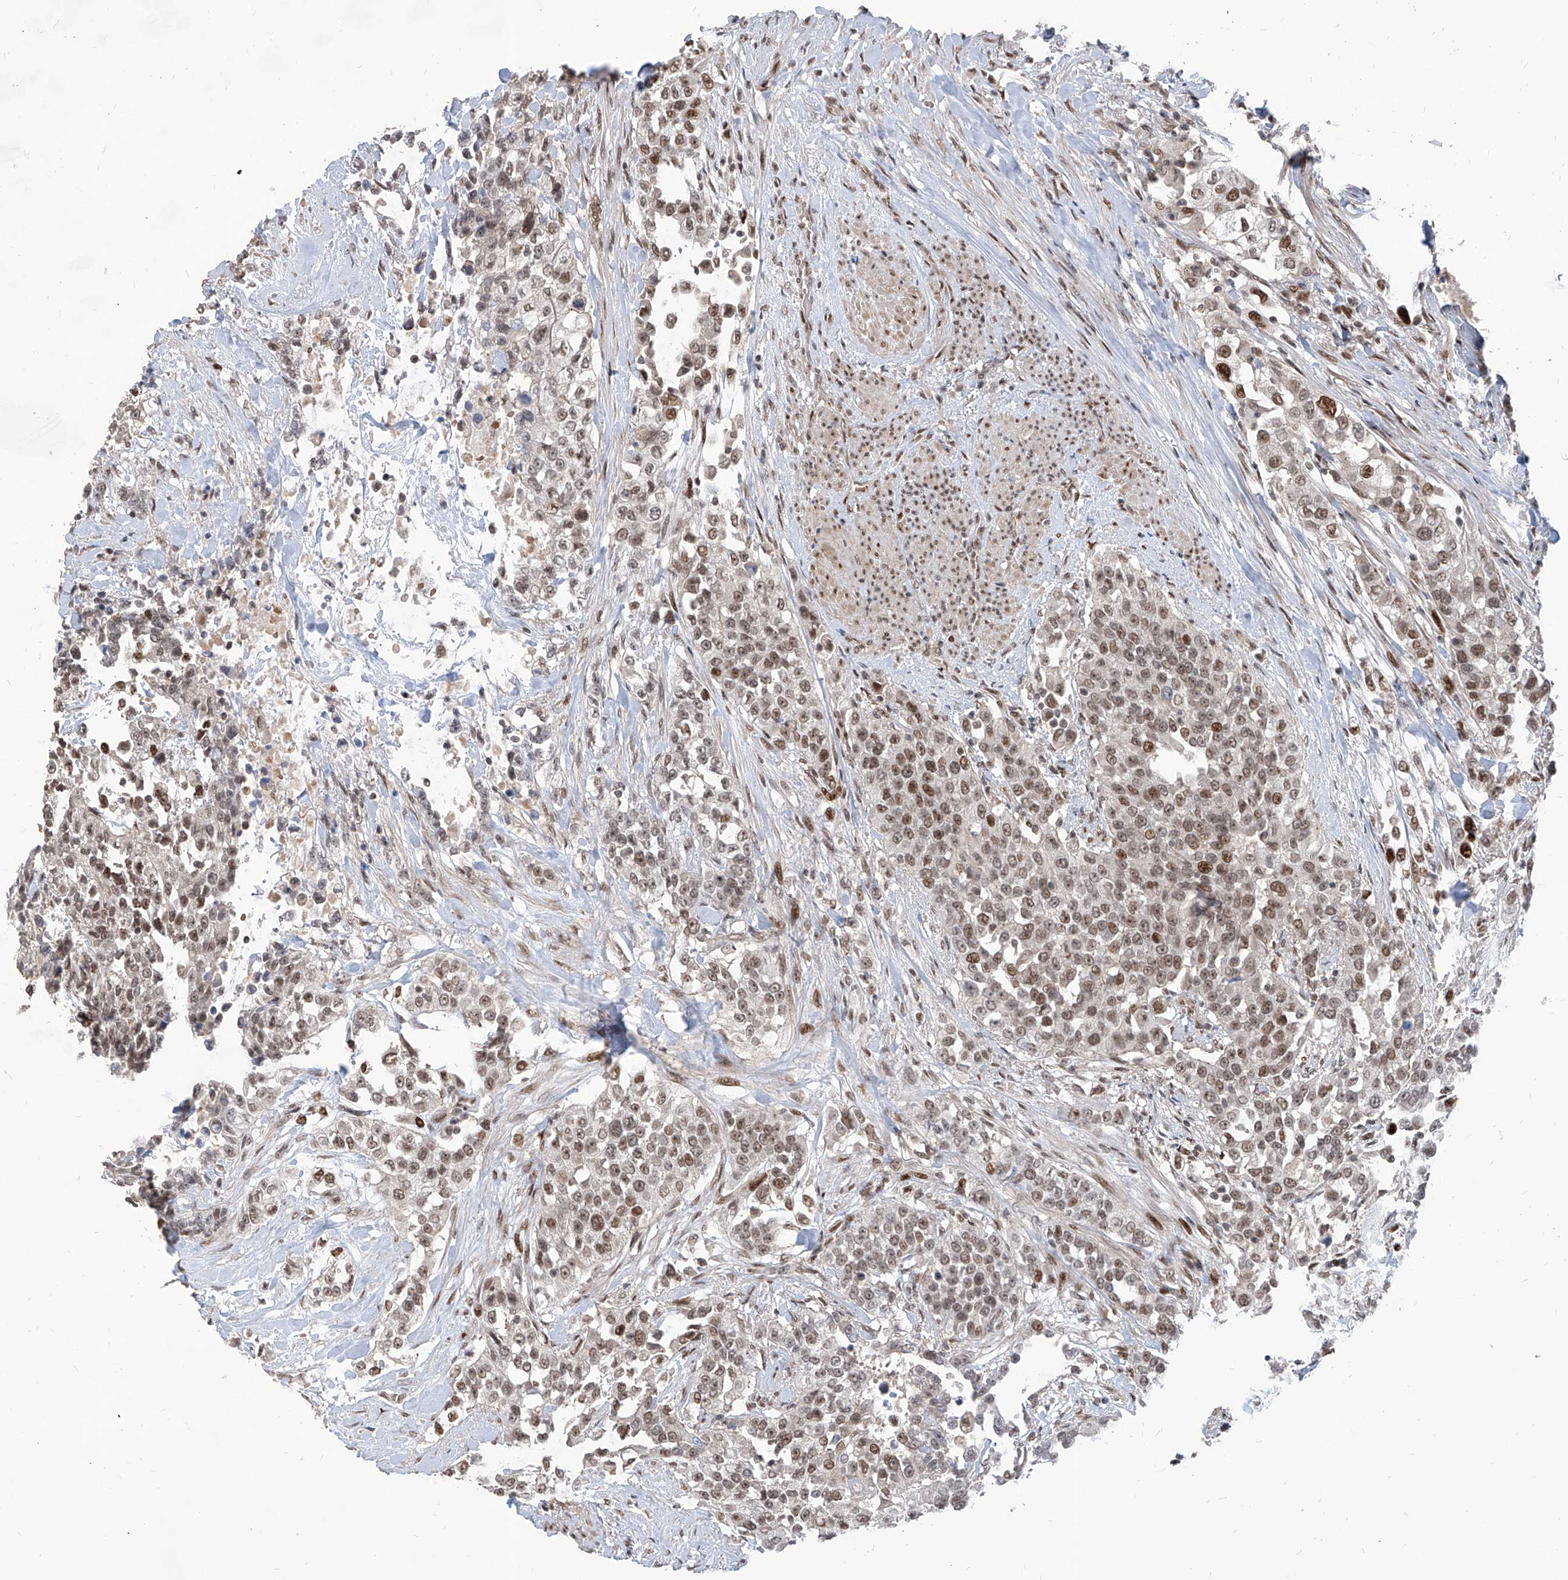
{"staining": {"intensity": "moderate", "quantity": "25%-75%", "location": "nuclear"}, "tissue": "urothelial cancer", "cell_type": "Tumor cells", "image_type": "cancer", "snomed": [{"axis": "morphology", "description": "Urothelial carcinoma, High grade"}, {"axis": "topography", "description": "Urinary bladder"}], "caption": "This photomicrograph demonstrates immunohistochemistry (IHC) staining of urothelial cancer, with medium moderate nuclear positivity in about 25%-75% of tumor cells.", "gene": "IRF2", "patient": {"sex": "female", "age": 80}}